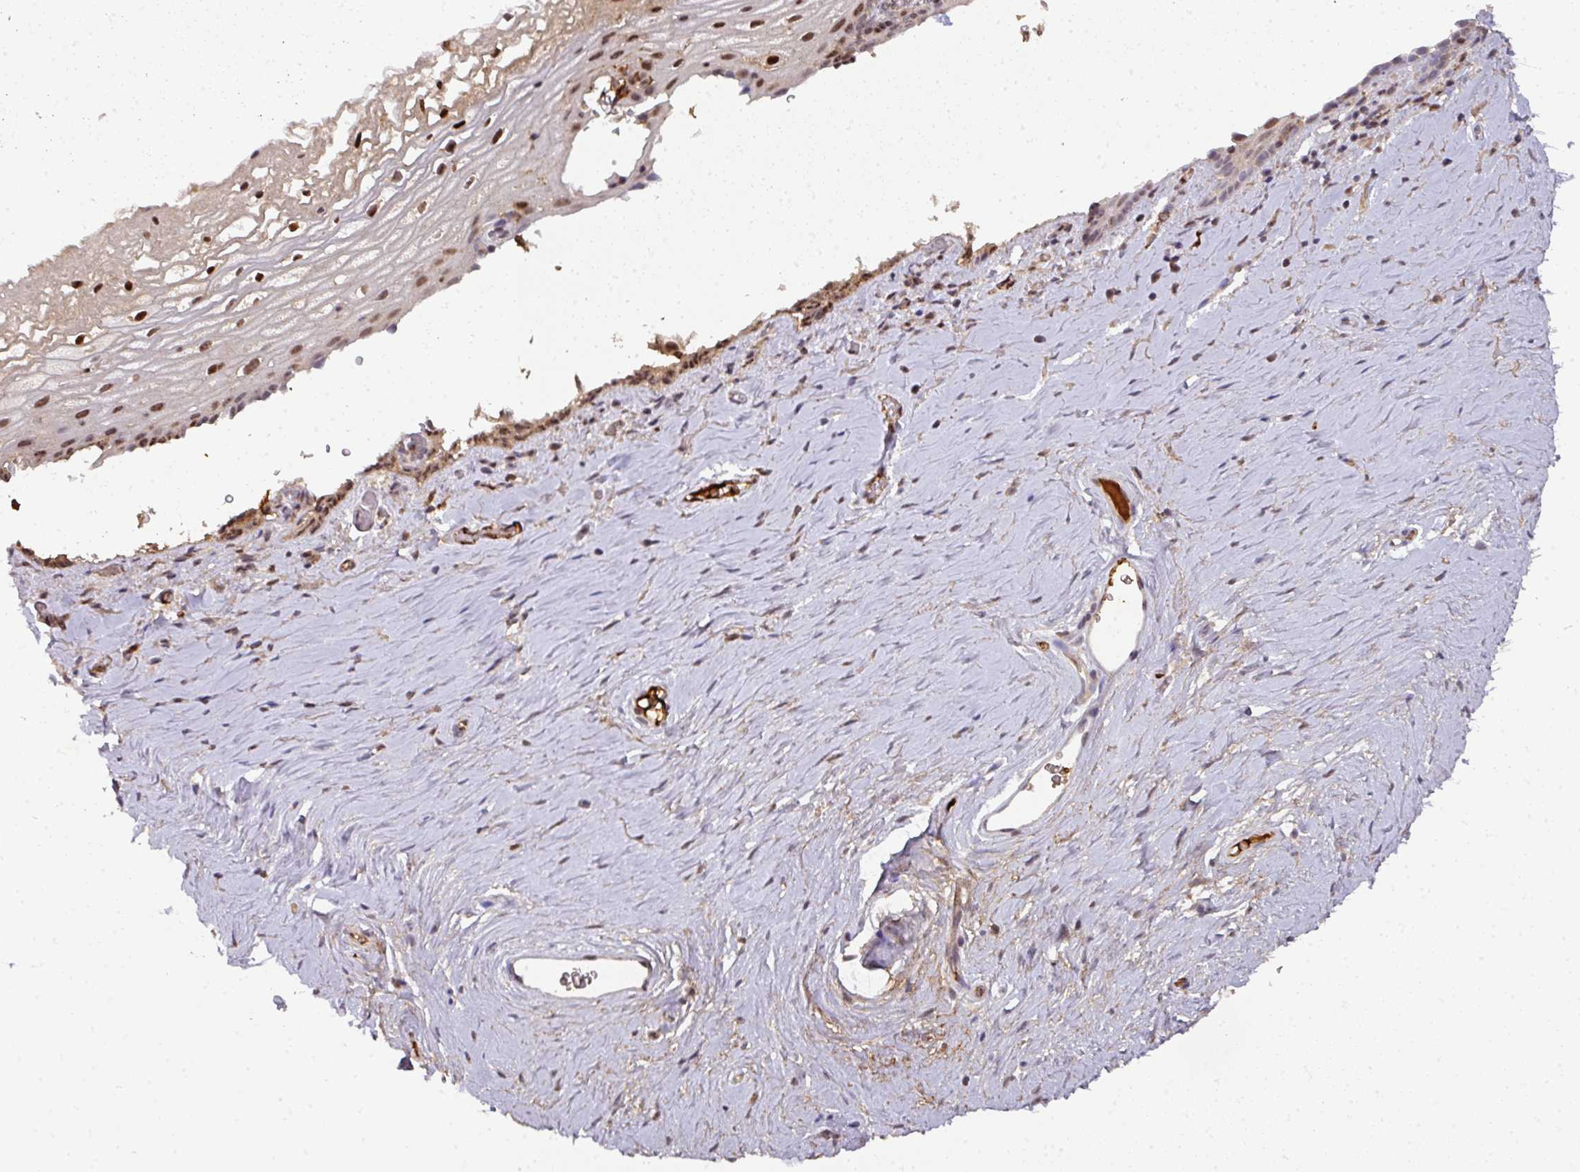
{"staining": {"intensity": "moderate", "quantity": ">75%", "location": "cytoplasmic/membranous,nuclear"}, "tissue": "vagina", "cell_type": "Squamous epithelial cells", "image_type": "normal", "snomed": [{"axis": "morphology", "description": "Normal tissue, NOS"}, {"axis": "morphology", "description": "Adenocarcinoma, NOS"}, {"axis": "topography", "description": "Rectum"}, {"axis": "topography", "description": "Vagina"}, {"axis": "topography", "description": "Peripheral nerve tissue"}], "caption": "DAB (3,3'-diaminobenzidine) immunohistochemical staining of benign human vagina reveals moderate cytoplasmic/membranous,nuclear protein positivity in approximately >75% of squamous epithelial cells.", "gene": "RANBP9", "patient": {"sex": "female", "age": 71}}